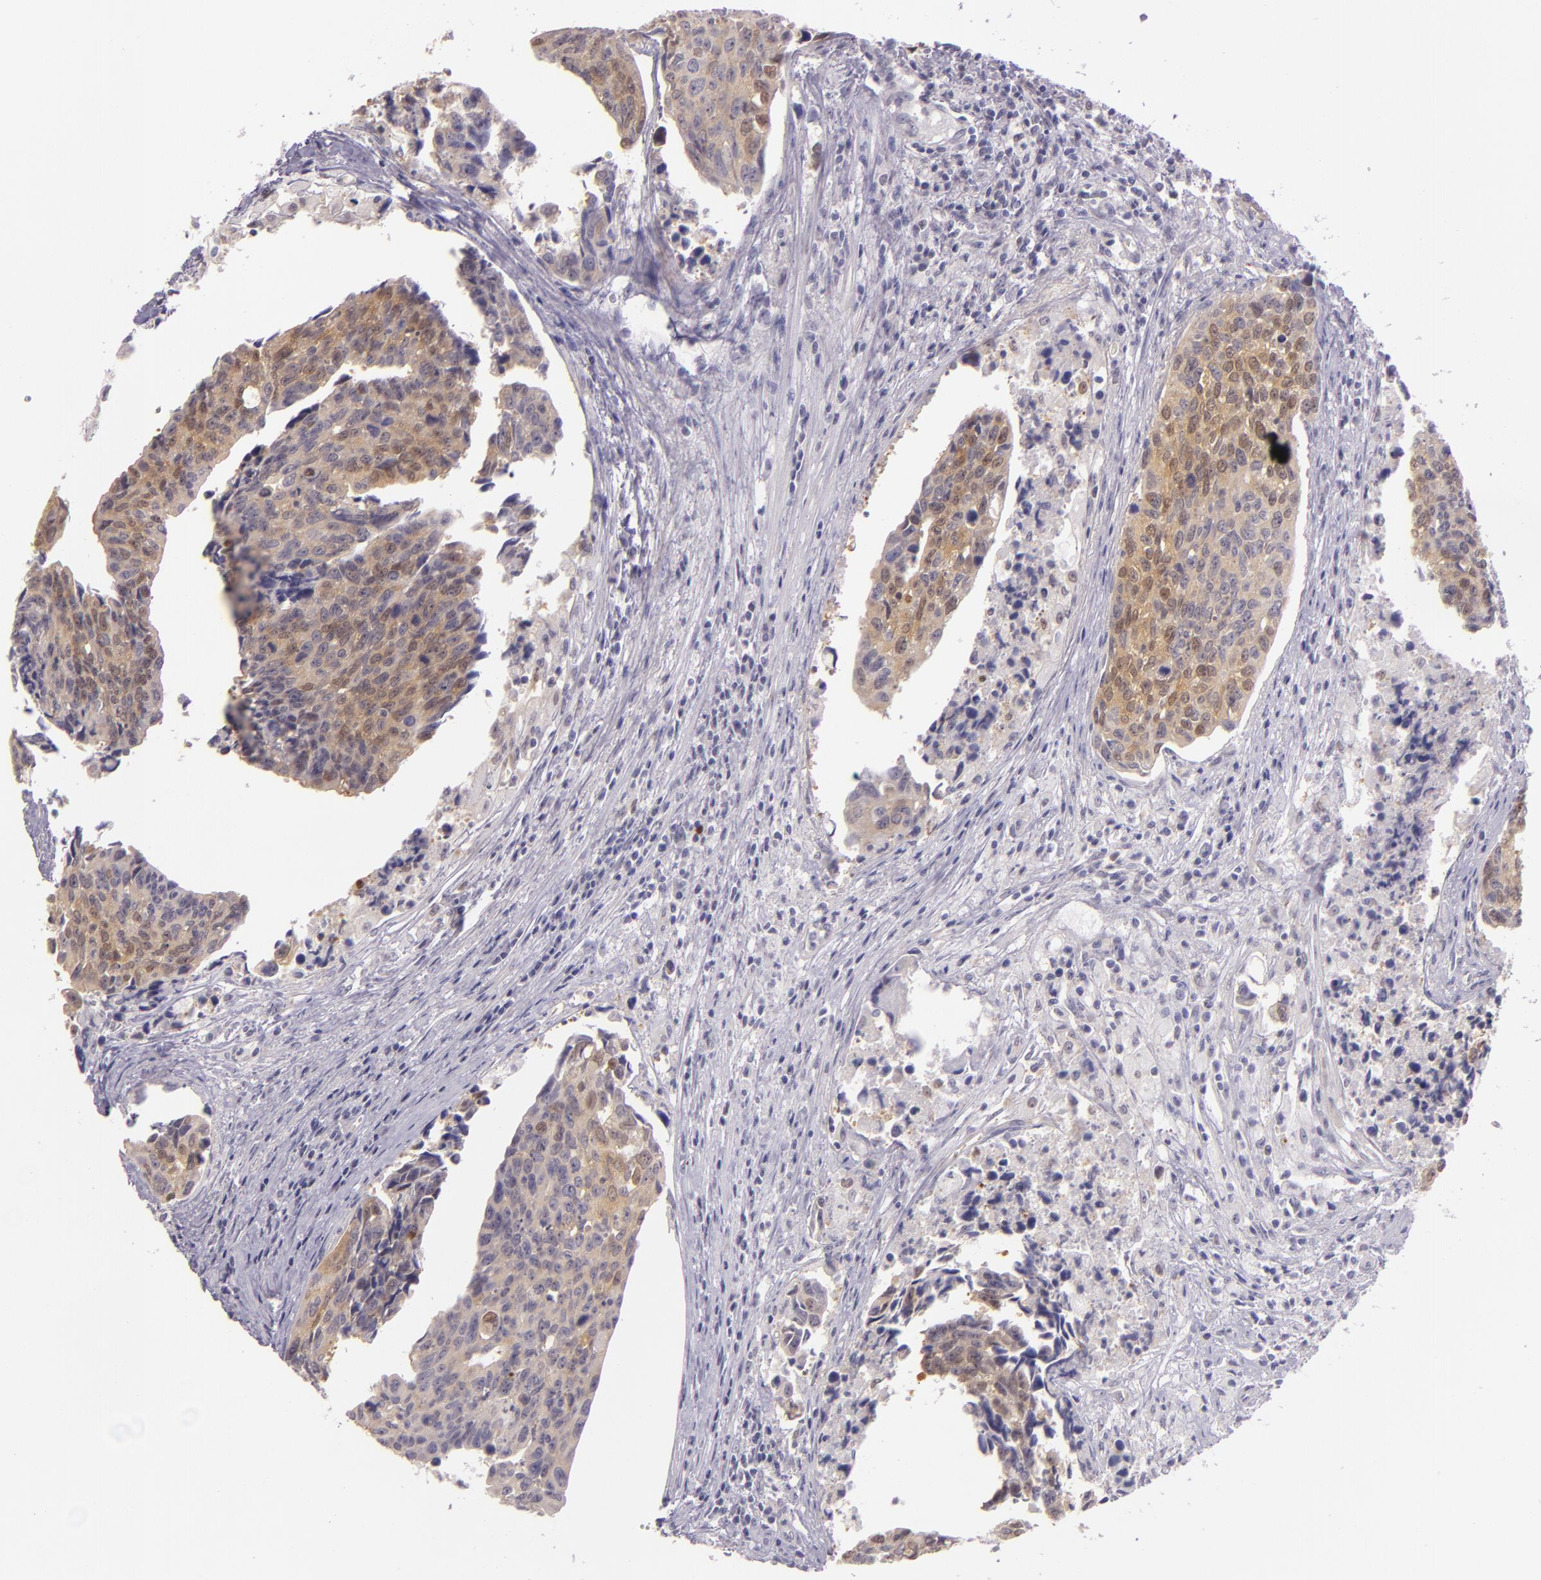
{"staining": {"intensity": "moderate", "quantity": ">75%", "location": "cytoplasmic/membranous,nuclear"}, "tissue": "urothelial cancer", "cell_type": "Tumor cells", "image_type": "cancer", "snomed": [{"axis": "morphology", "description": "Urothelial carcinoma, High grade"}, {"axis": "topography", "description": "Urinary bladder"}], "caption": "This micrograph displays immunohistochemistry (IHC) staining of human urothelial cancer, with medium moderate cytoplasmic/membranous and nuclear positivity in approximately >75% of tumor cells.", "gene": "HSPA8", "patient": {"sex": "male", "age": 81}}